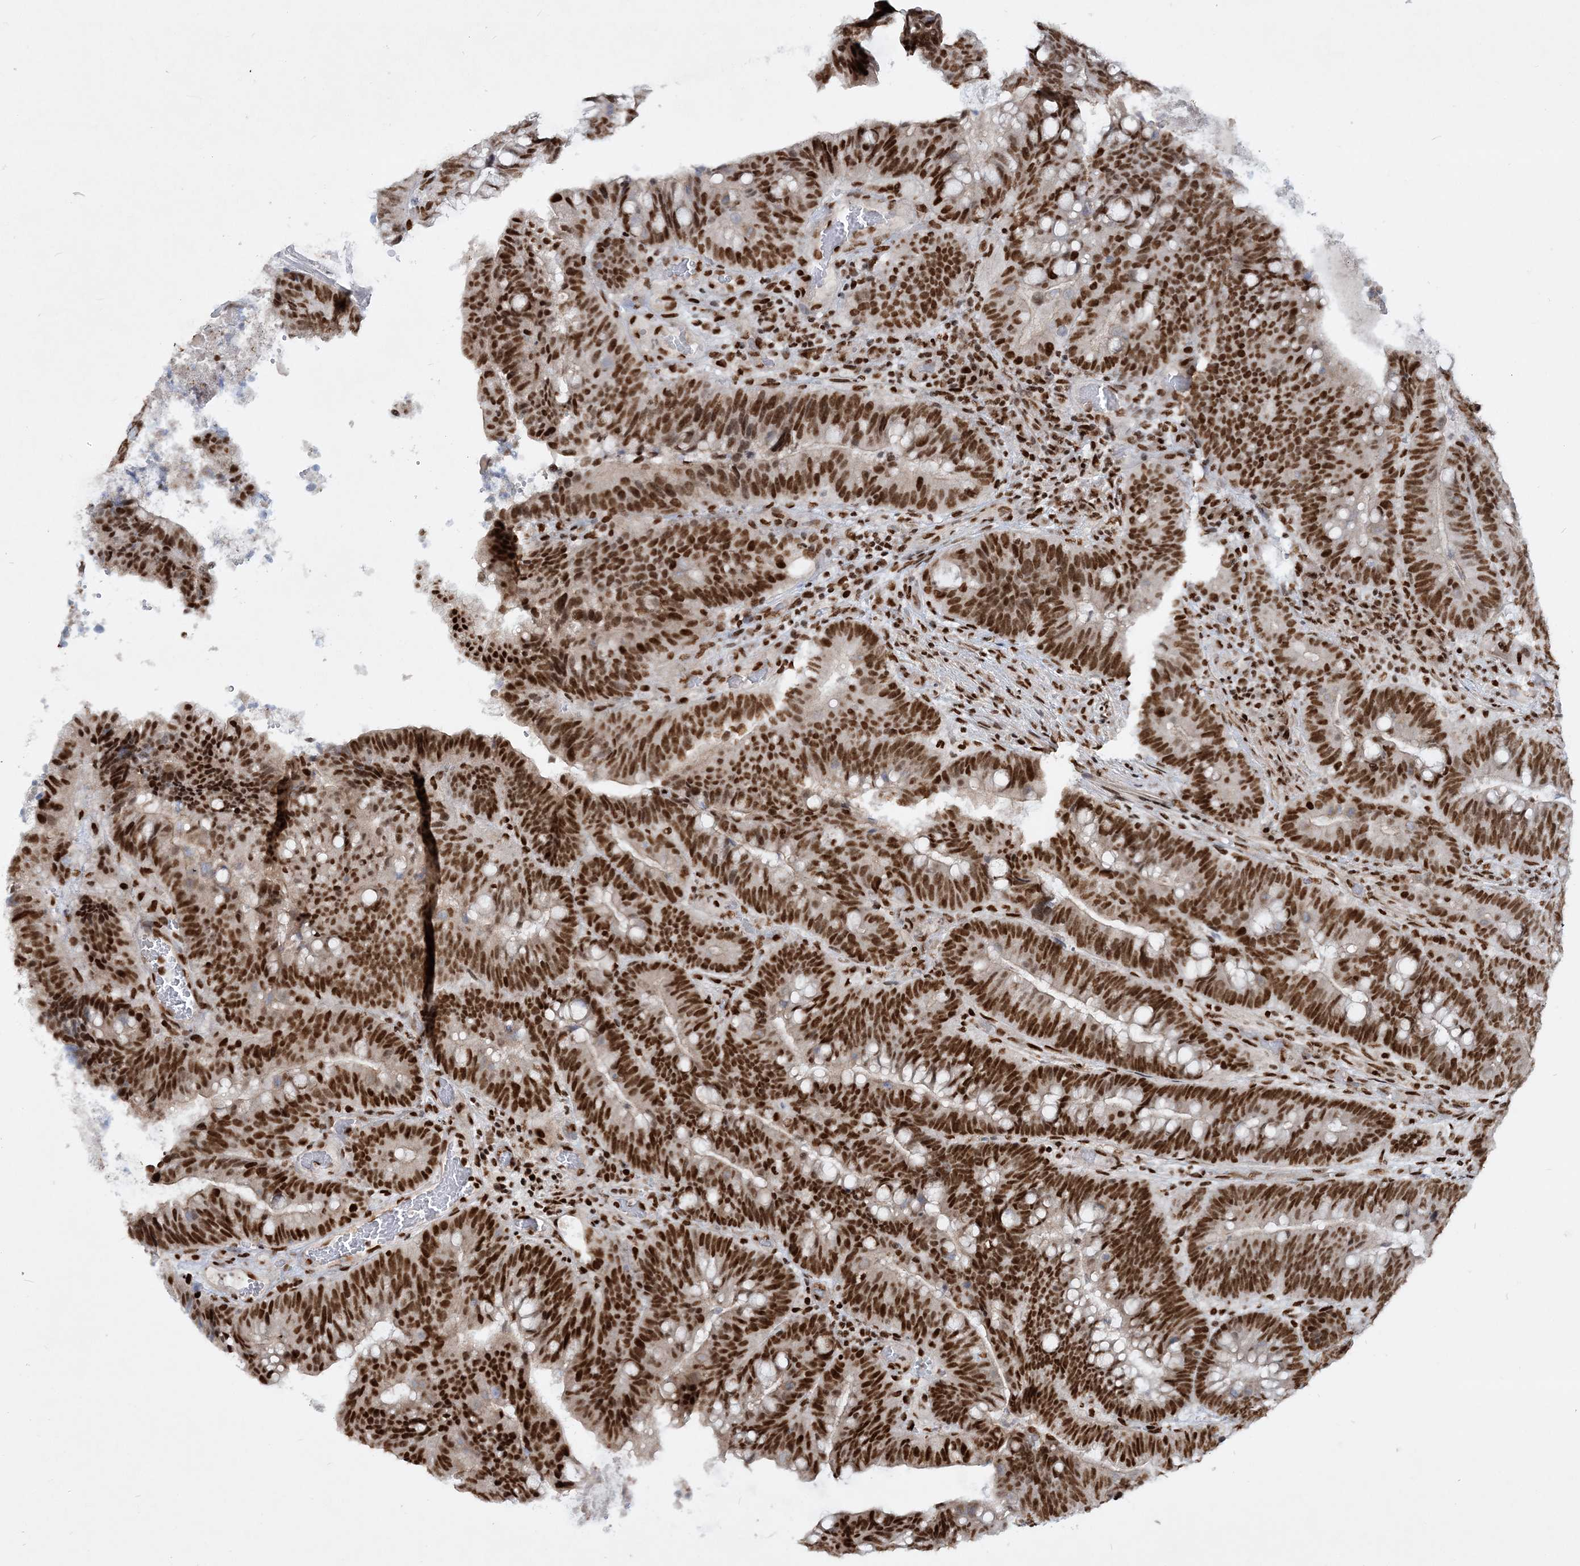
{"staining": {"intensity": "strong", "quantity": ">75%", "location": "nuclear"}, "tissue": "colorectal cancer", "cell_type": "Tumor cells", "image_type": "cancer", "snomed": [{"axis": "morphology", "description": "Adenocarcinoma, NOS"}, {"axis": "topography", "description": "Colon"}], "caption": "Immunohistochemistry (IHC) (DAB (3,3'-diaminobenzidine)) staining of colorectal cancer (adenocarcinoma) reveals strong nuclear protein staining in approximately >75% of tumor cells.", "gene": "DELE1", "patient": {"sex": "female", "age": 66}}